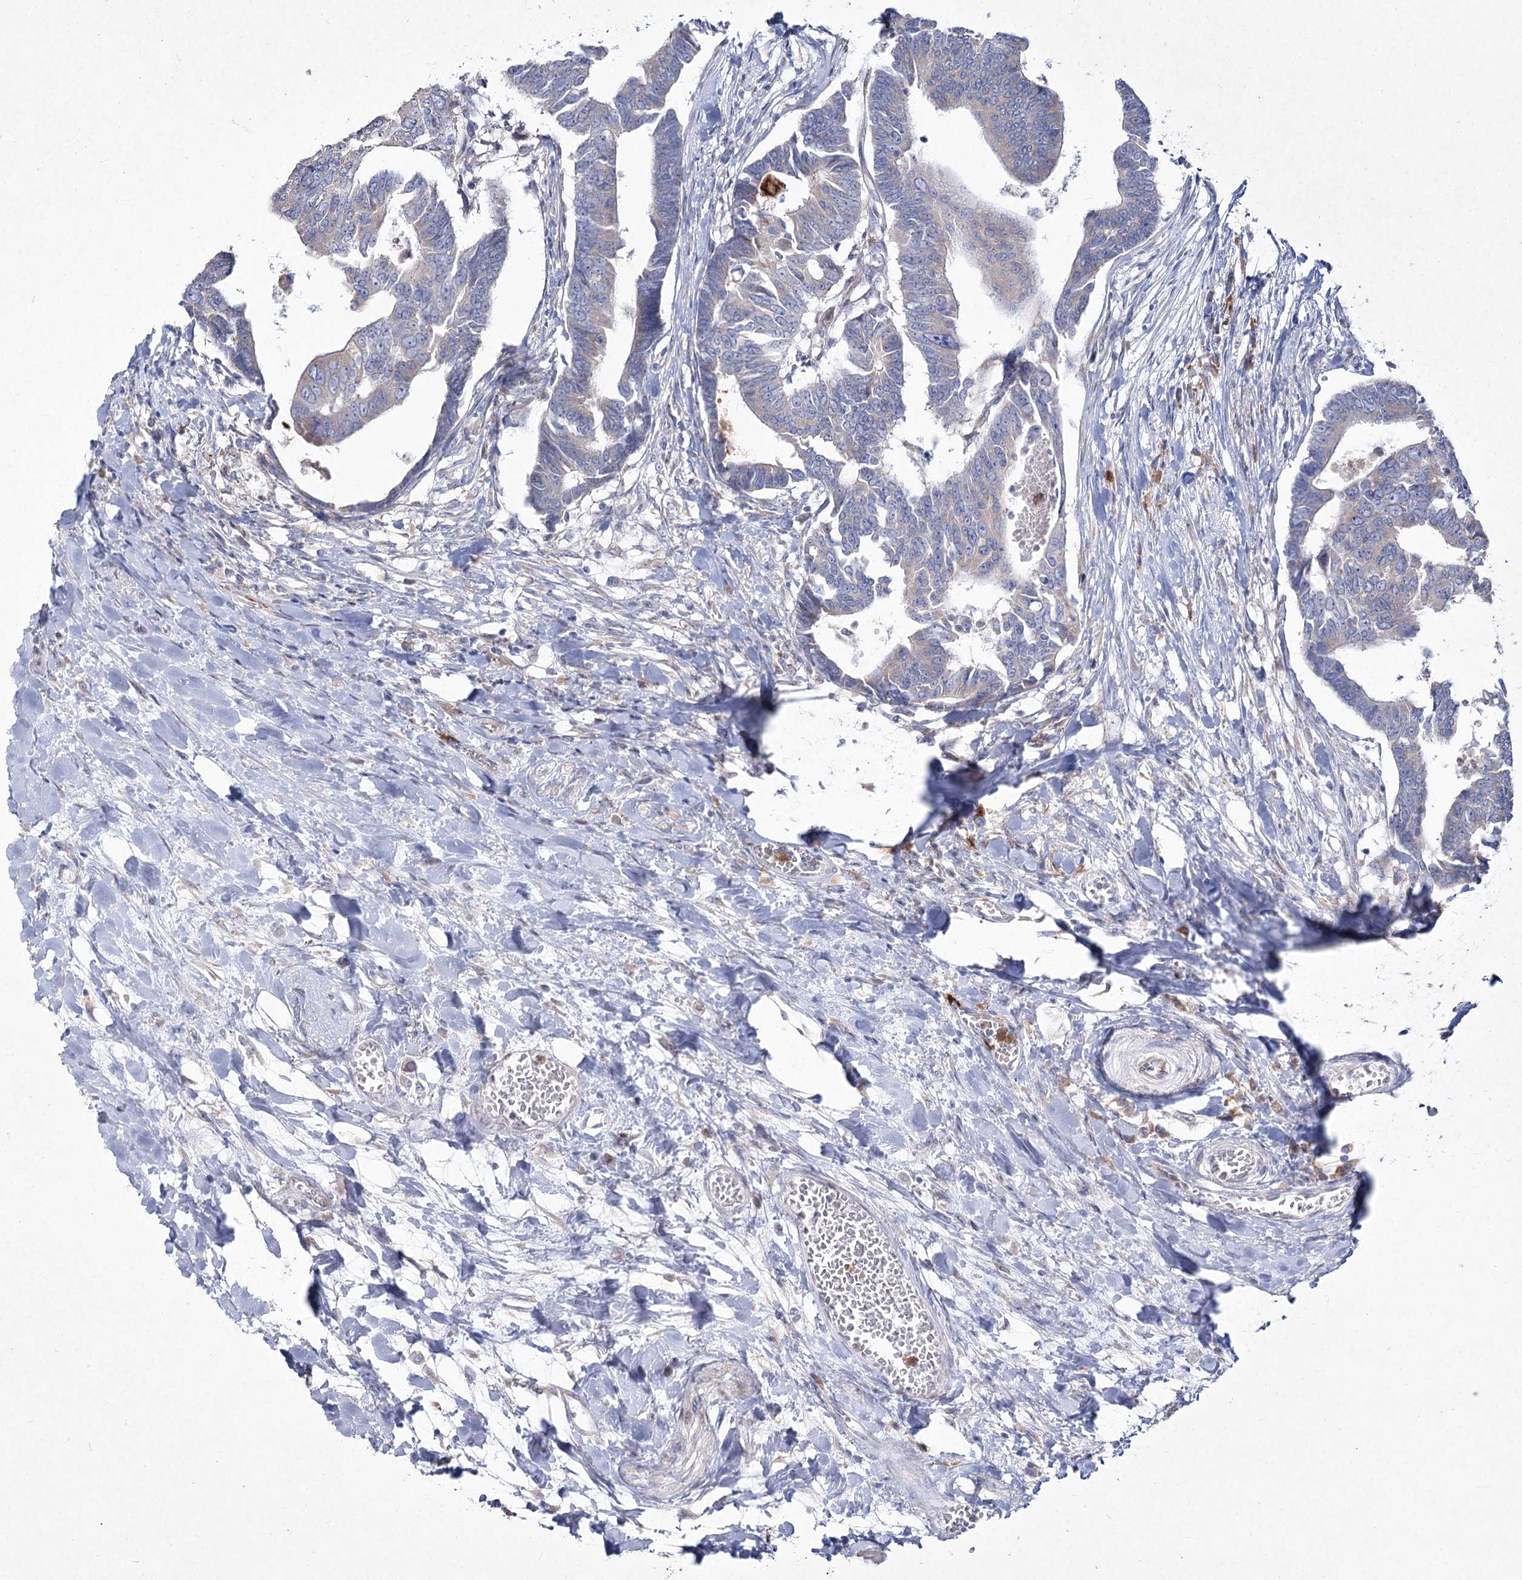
{"staining": {"intensity": "weak", "quantity": "<25%", "location": "cytoplasmic/membranous"}, "tissue": "colorectal cancer", "cell_type": "Tumor cells", "image_type": "cancer", "snomed": [{"axis": "morphology", "description": "Adenocarcinoma, NOS"}, {"axis": "topography", "description": "Rectum"}], "caption": "Tumor cells are negative for brown protein staining in adenocarcinoma (colorectal).", "gene": "NIPAL4", "patient": {"sex": "female", "age": 65}}